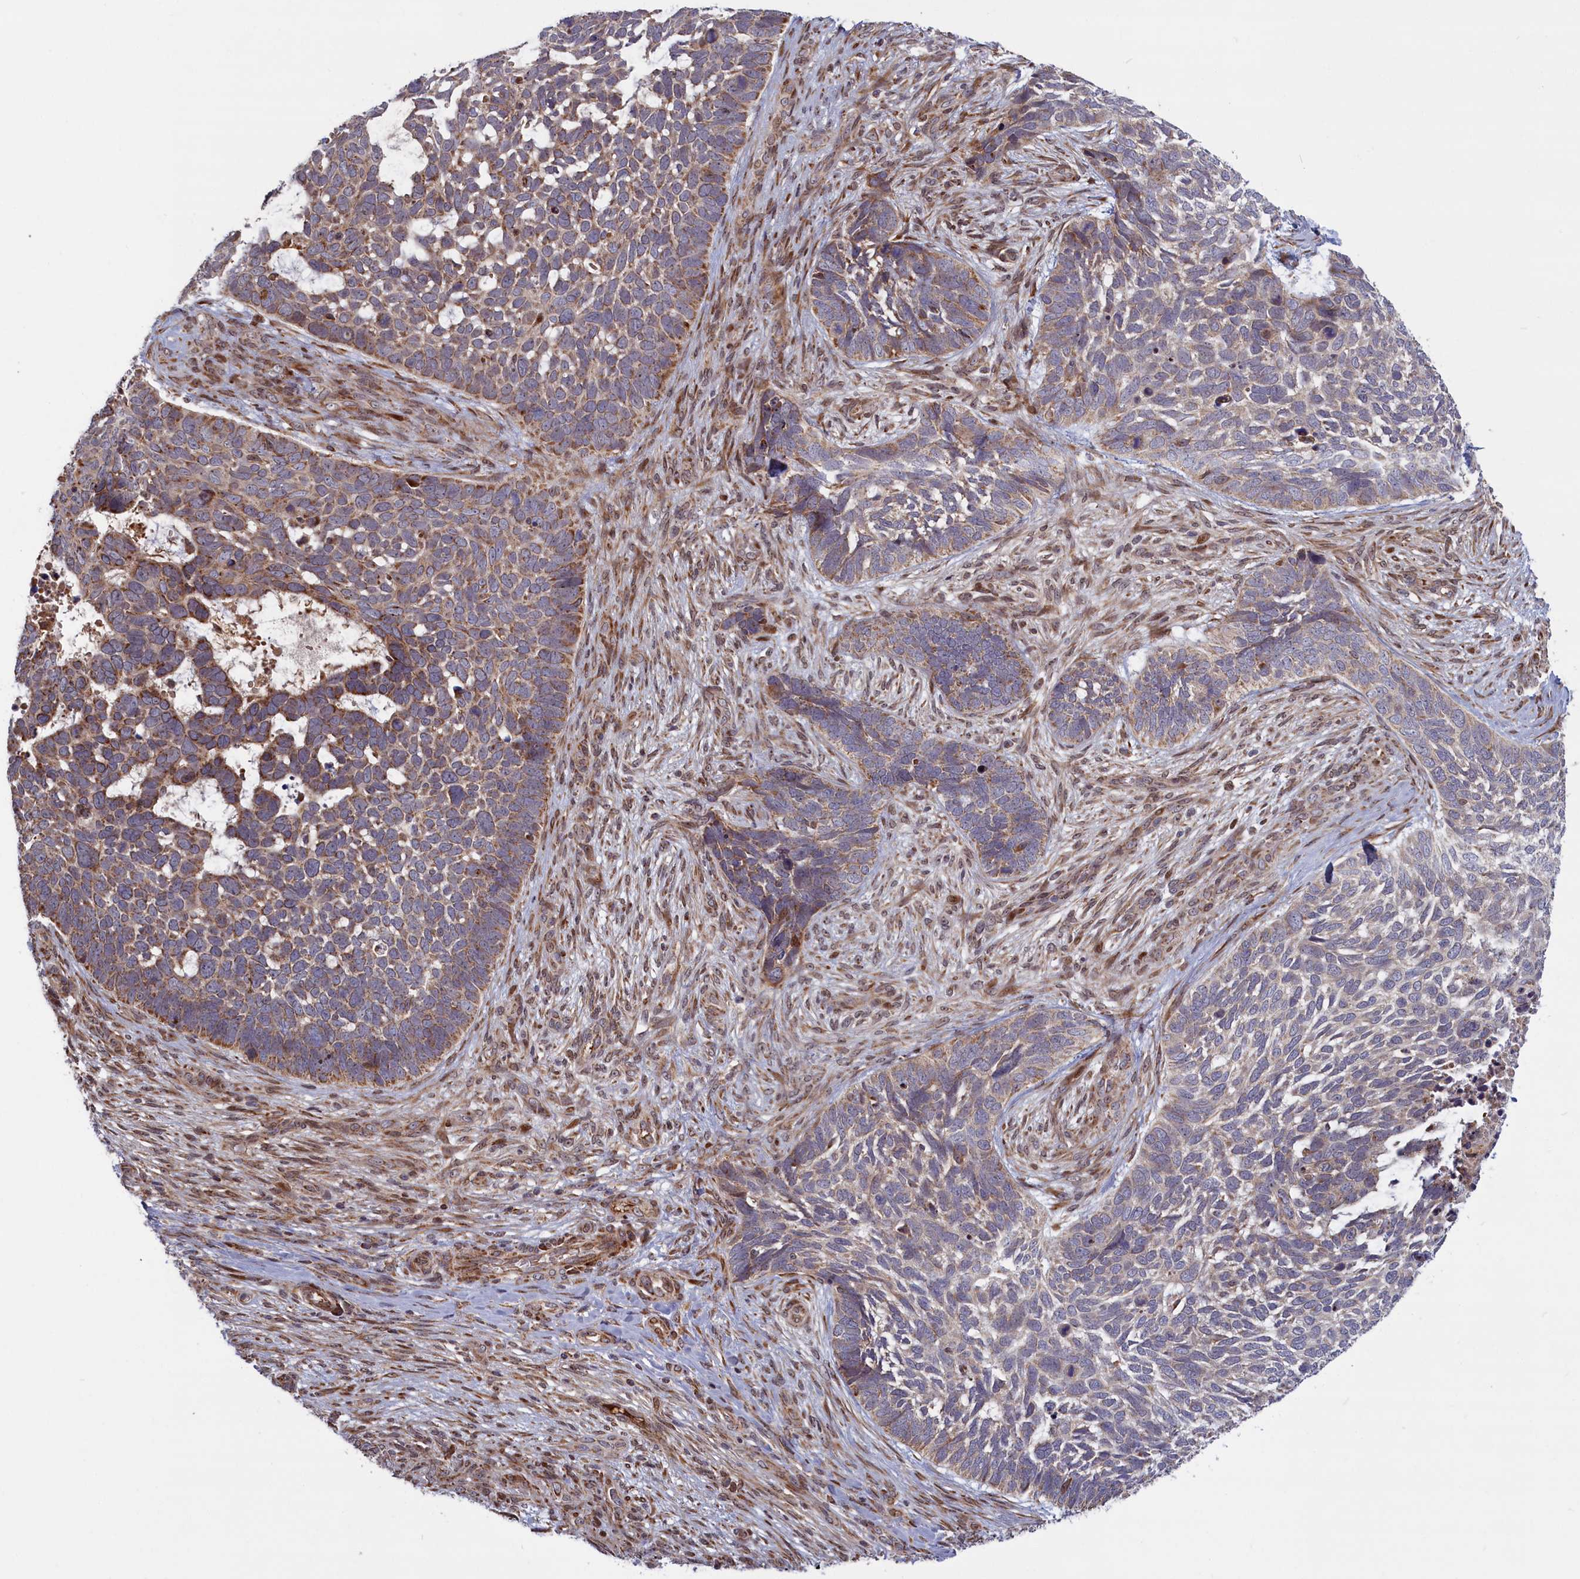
{"staining": {"intensity": "moderate", "quantity": ">75%", "location": "cytoplasmic/membranous"}, "tissue": "skin cancer", "cell_type": "Tumor cells", "image_type": "cancer", "snomed": [{"axis": "morphology", "description": "Basal cell carcinoma"}, {"axis": "topography", "description": "Skin"}], "caption": "Protein expression analysis of human skin basal cell carcinoma reveals moderate cytoplasmic/membranous positivity in about >75% of tumor cells.", "gene": "PLA2G10", "patient": {"sex": "male", "age": 88}}